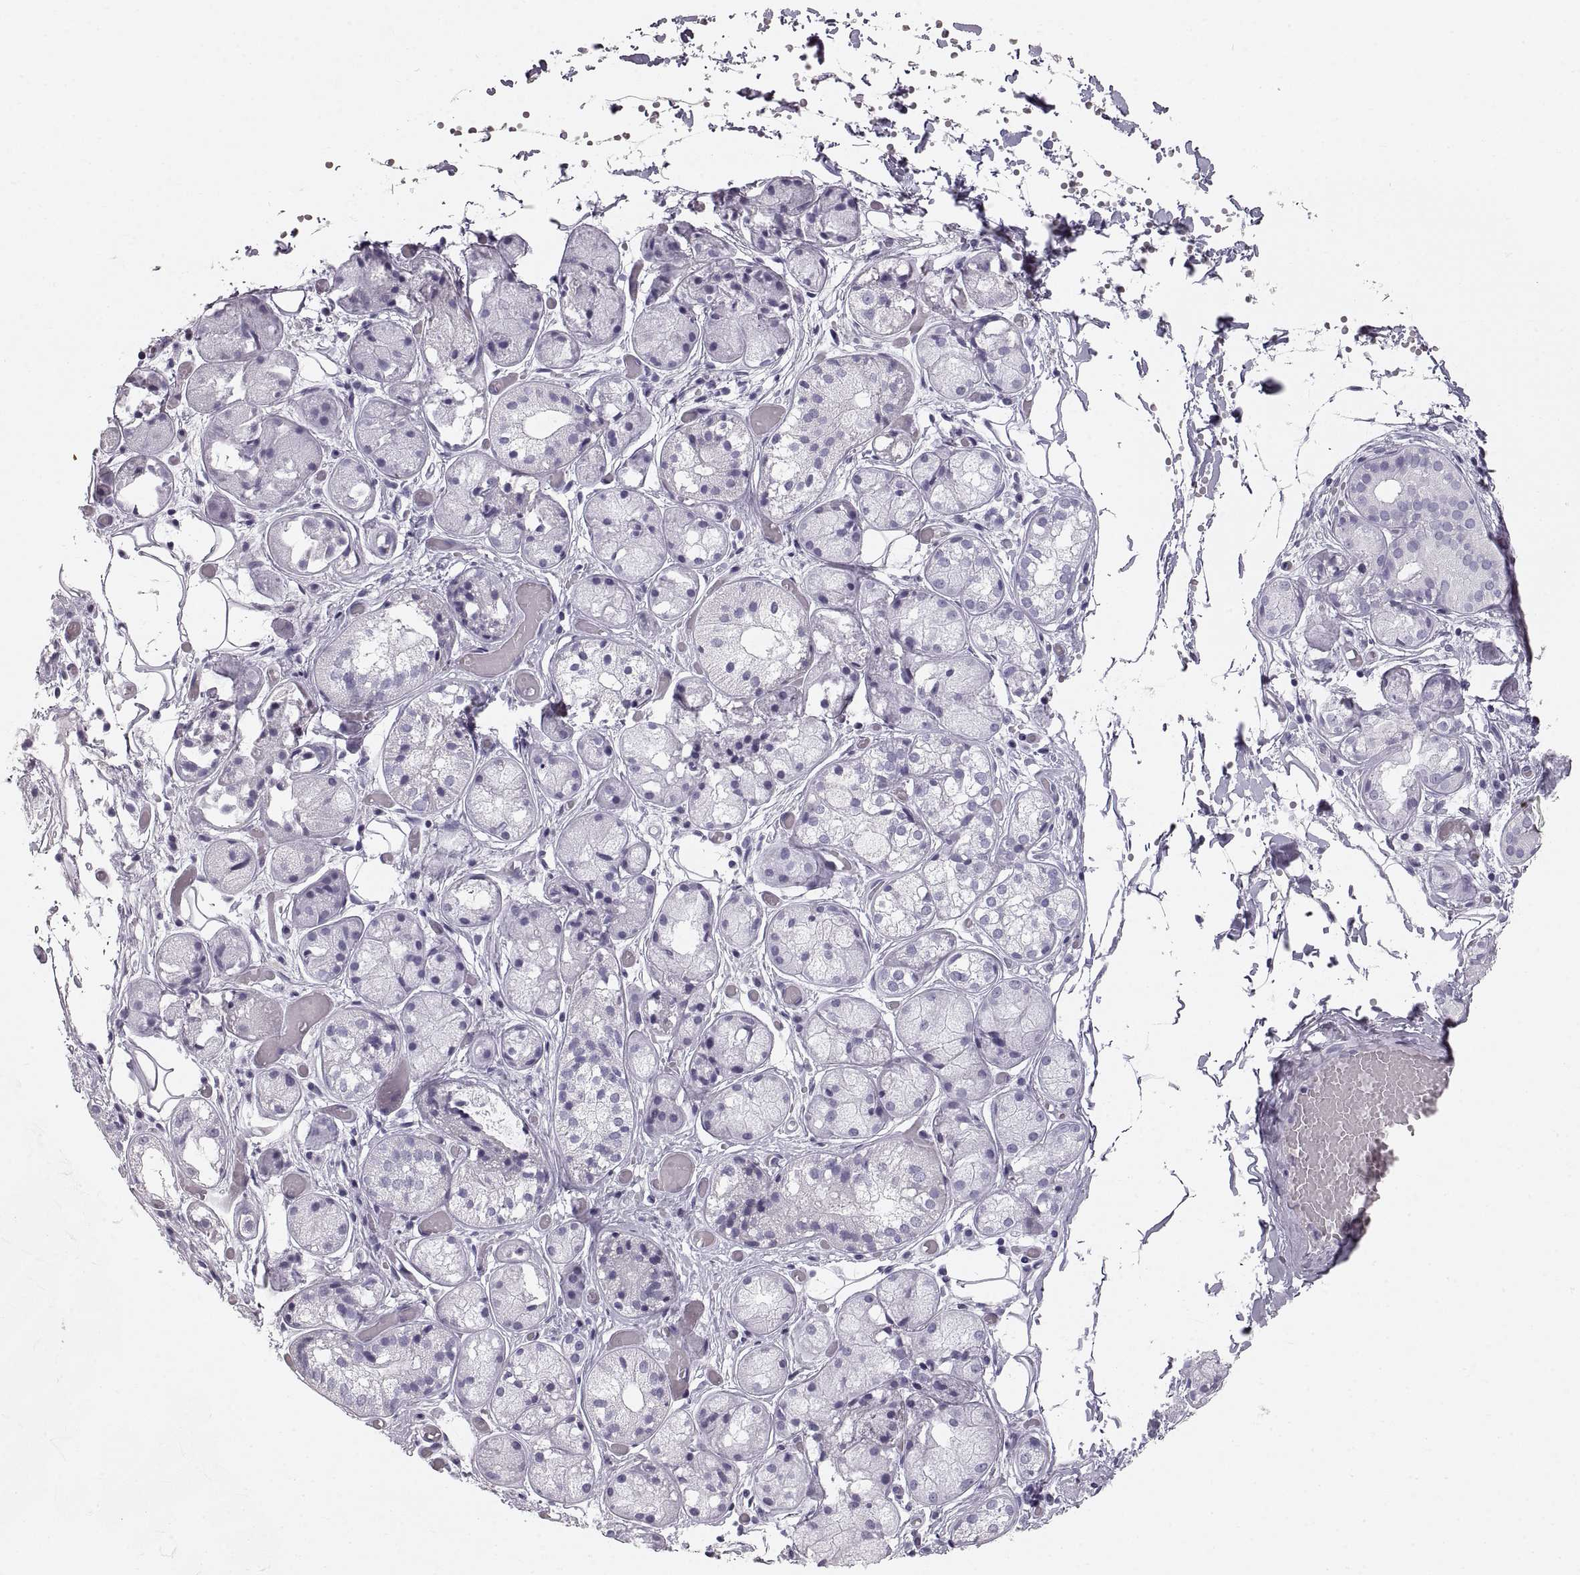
{"staining": {"intensity": "negative", "quantity": "none", "location": "none"}, "tissue": "salivary gland", "cell_type": "Glandular cells", "image_type": "normal", "snomed": [{"axis": "morphology", "description": "Normal tissue, NOS"}, {"axis": "topography", "description": "Salivary gland"}, {"axis": "topography", "description": "Peripheral nerve tissue"}], "caption": "Salivary gland stained for a protein using IHC reveals no staining glandular cells.", "gene": "CRYAA", "patient": {"sex": "male", "age": 71}}